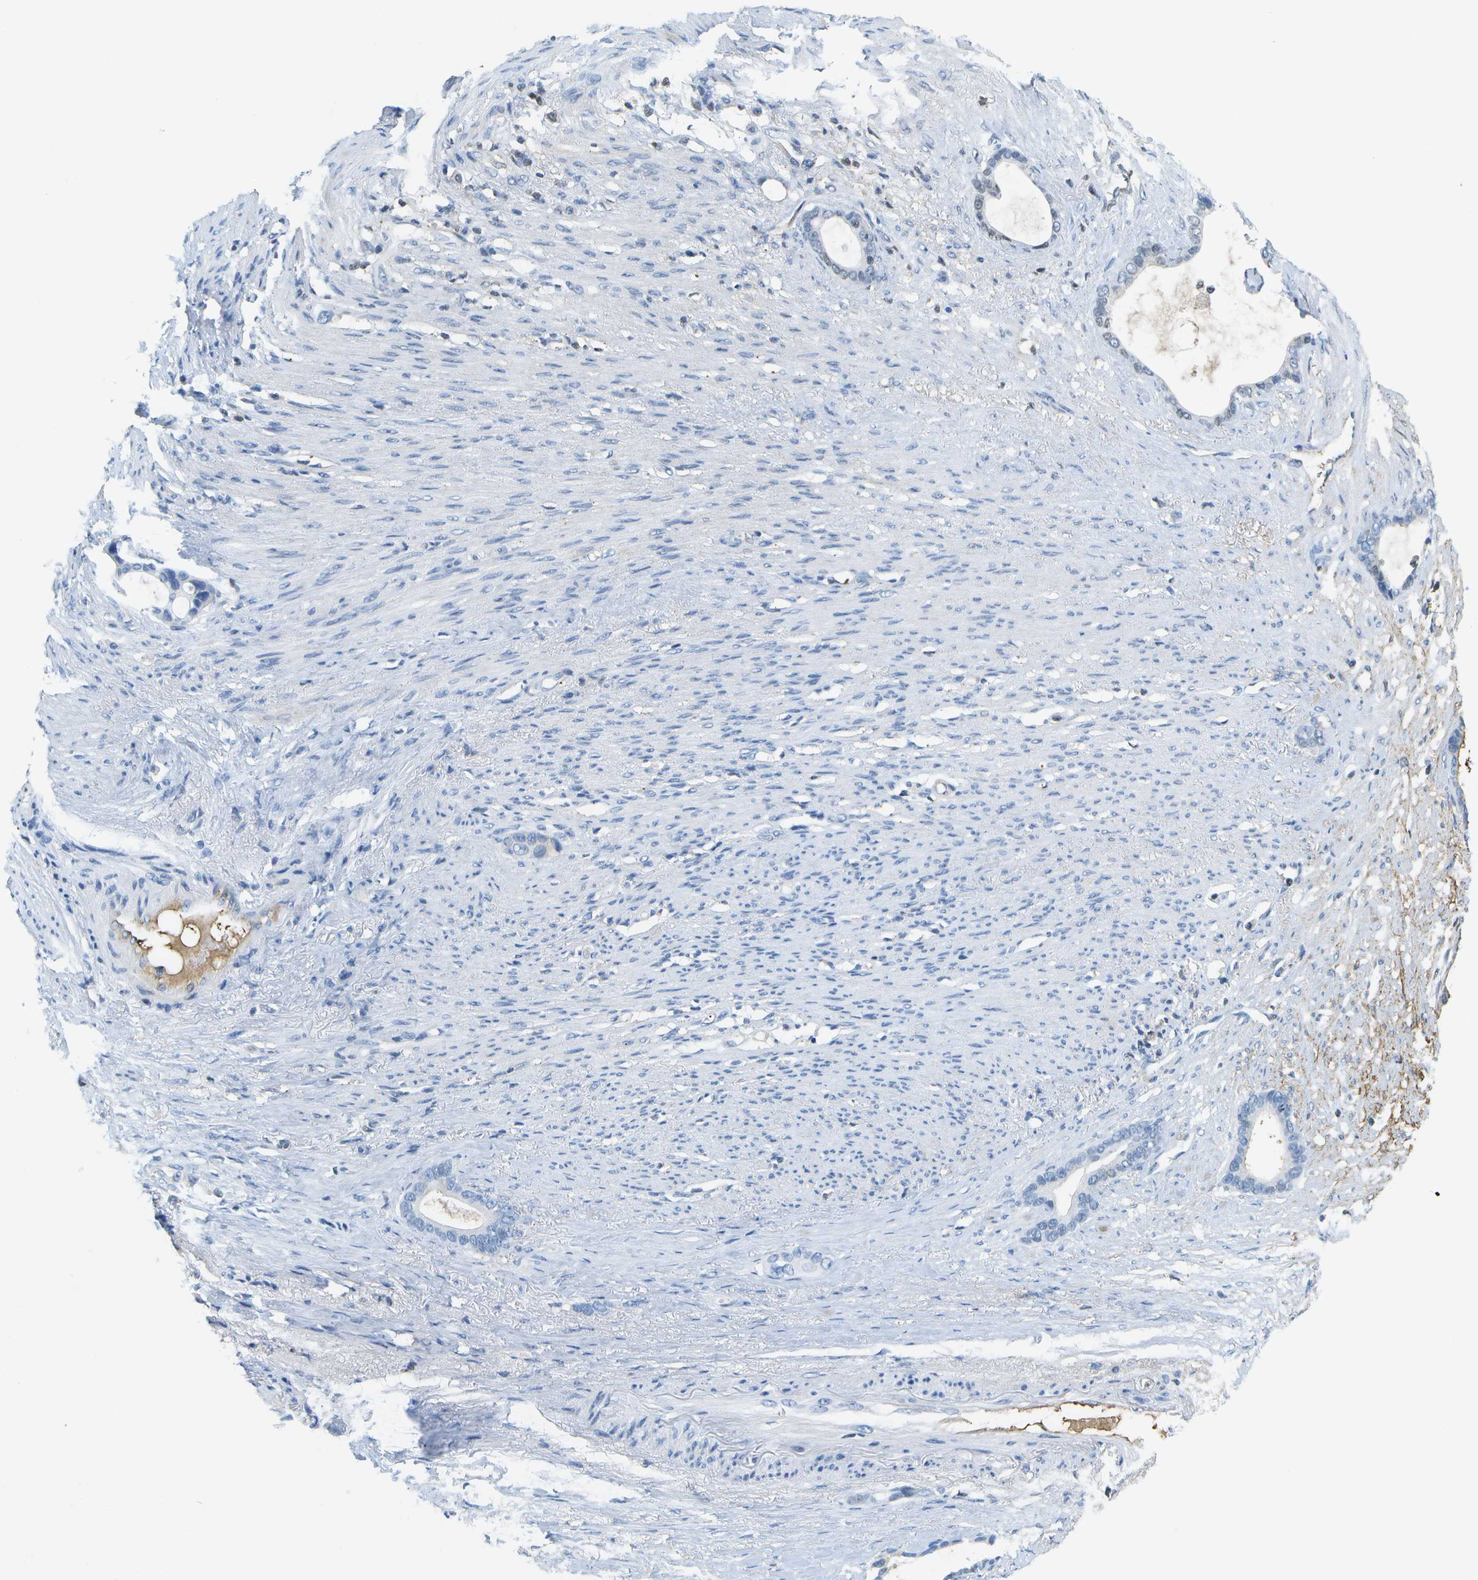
{"staining": {"intensity": "negative", "quantity": "none", "location": "none"}, "tissue": "stomach cancer", "cell_type": "Tumor cells", "image_type": "cancer", "snomed": [{"axis": "morphology", "description": "Adenocarcinoma, NOS"}, {"axis": "topography", "description": "Stomach"}], "caption": "IHC photomicrograph of human stomach cancer (adenocarcinoma) stained for a protein (brown), which reveals no positivity in tumor cells.", "gene": "SERPINA1", "patient": {"sex": "female", "age": 75}}